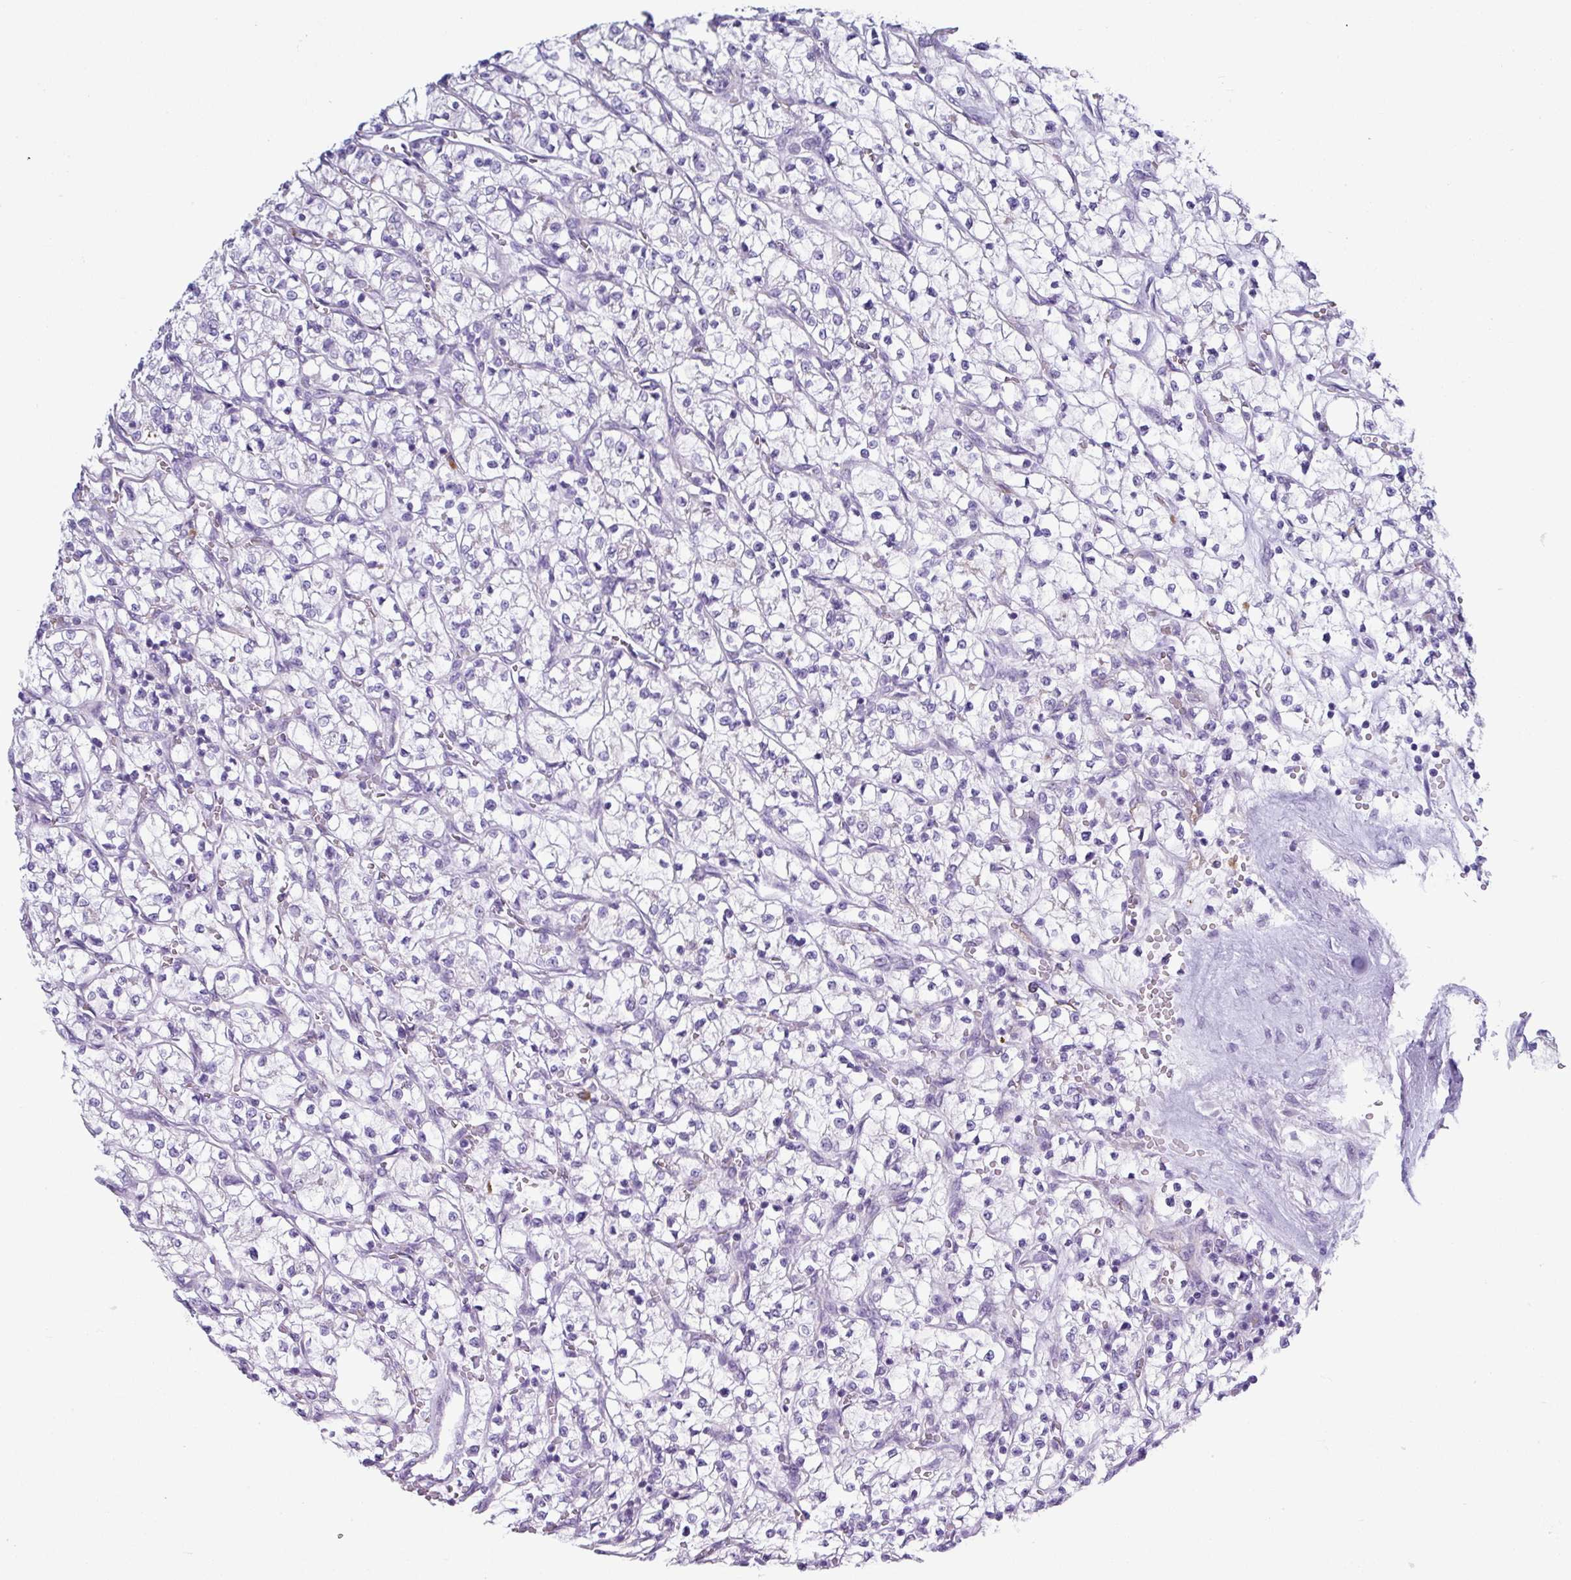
{"staining": {"intensity": "negative", "quantity": "none", "location": "none"}, "tissue": "renal cancer", "cell_type": "Tumor cells", "image_type": "cancer", "snomed": [{"axis": "morphology", "description": "Adenocarcinoma, NOS"}, {"axis": "topography", "description": "Kidney"}], "caption": "A micrograph of adenocarcinoma (renal) stained for a protein exhibits no brown staining in tumor cells.", "gene": "ABCC5", "patient": {"sex": "female", "age": 64}}